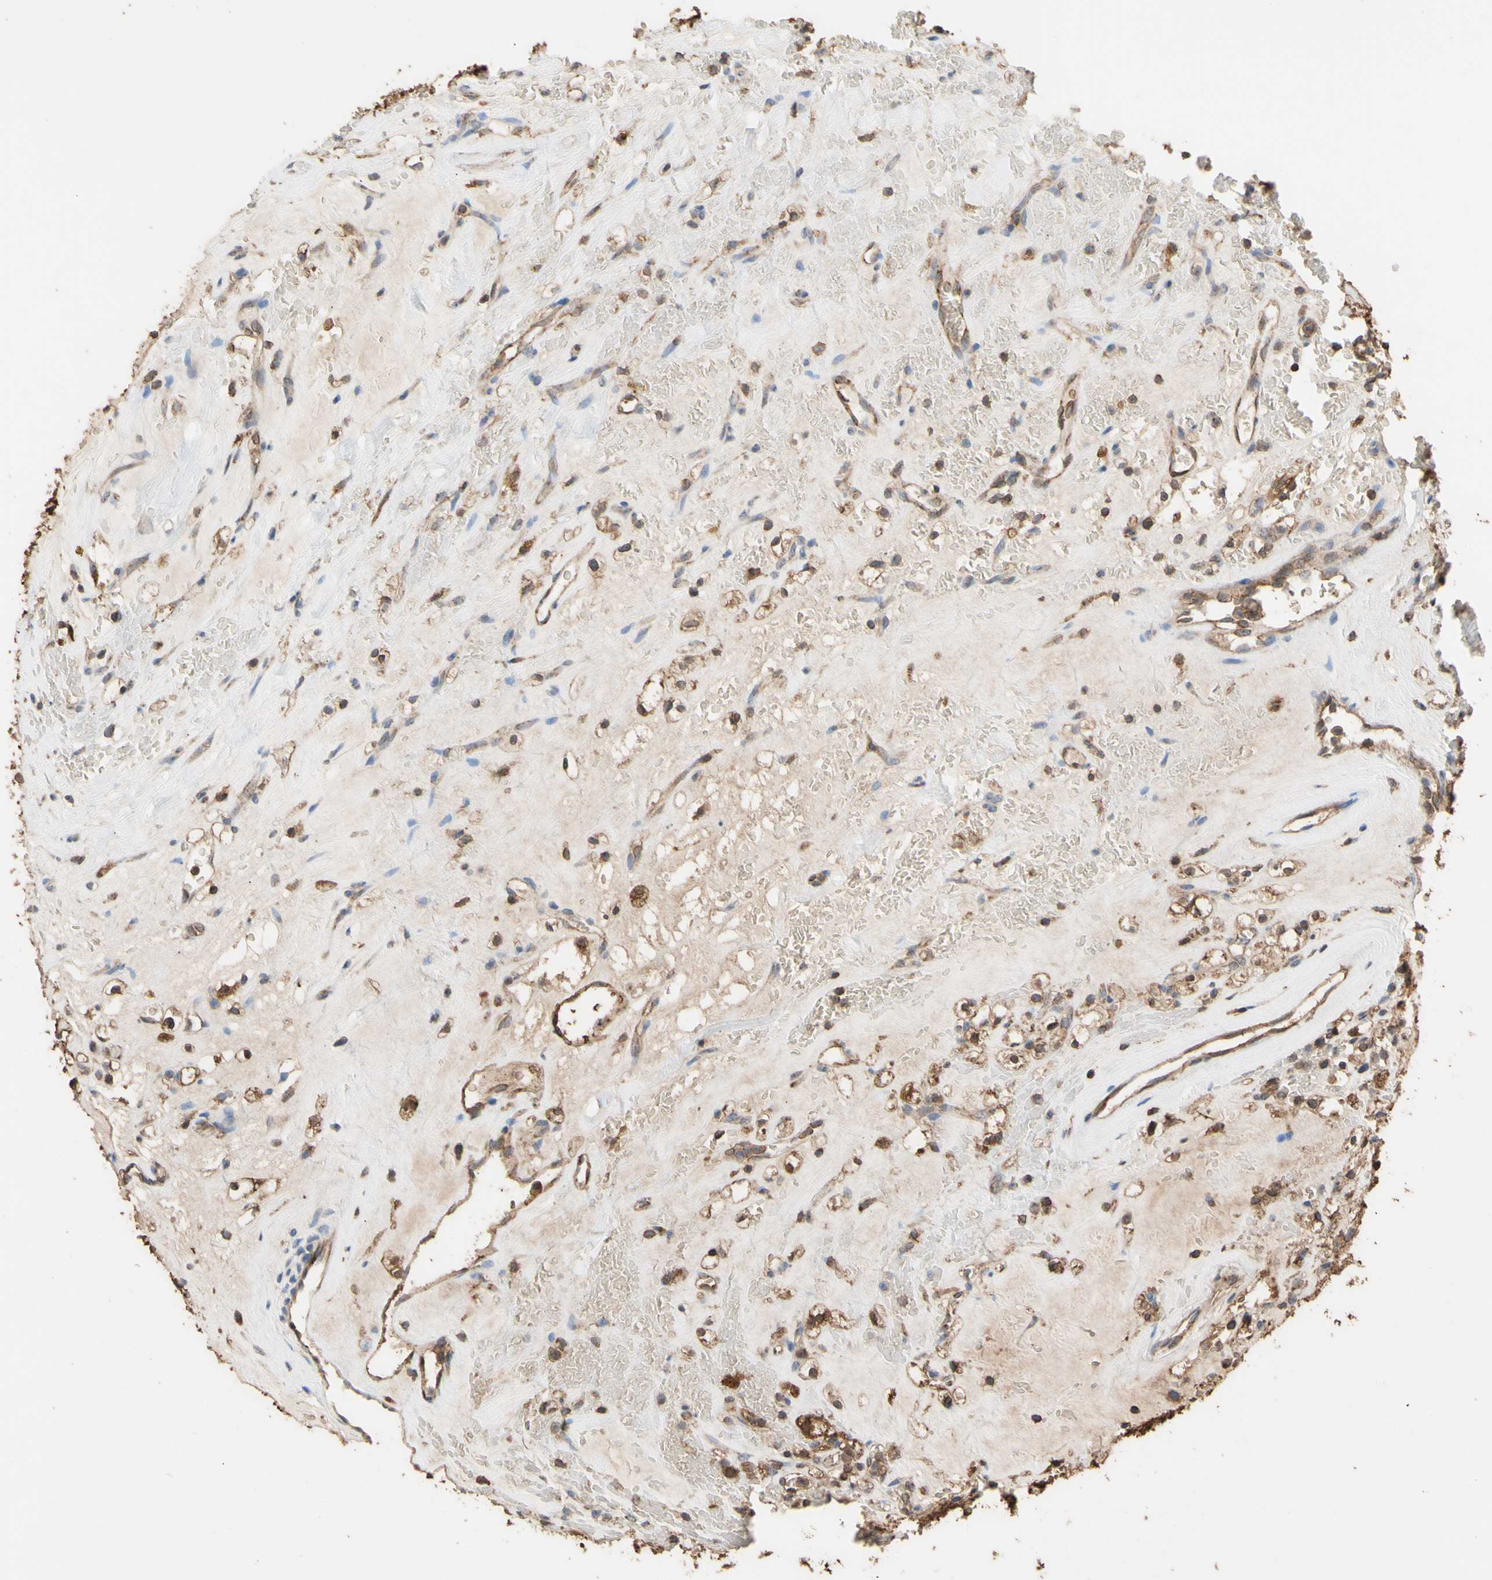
{"staining": {"intensity": "moderate", "quantity": ">75%", "location": "cytoplasmic/membranous"}, "tissue": "renal cancer", "cell_type": "Tumor cells", "image_type": "cancer", "snomed": [{"axis": "morphology", "description": "Normal tissue, NOS"}, {"axis": "morphology", "description": "Adenocarcinoma, NOS"}, {"axis": "topography", "description": "Kidney"}], "caption": "This is a micrograph of IHC staining of renal cancer (adenocarcinoma), which shows moderate expression in the cytoplasmic/membranous of tumor cells.", "gene": "ALDH9A1", "patient": {"sex": "female", "age": 72}}